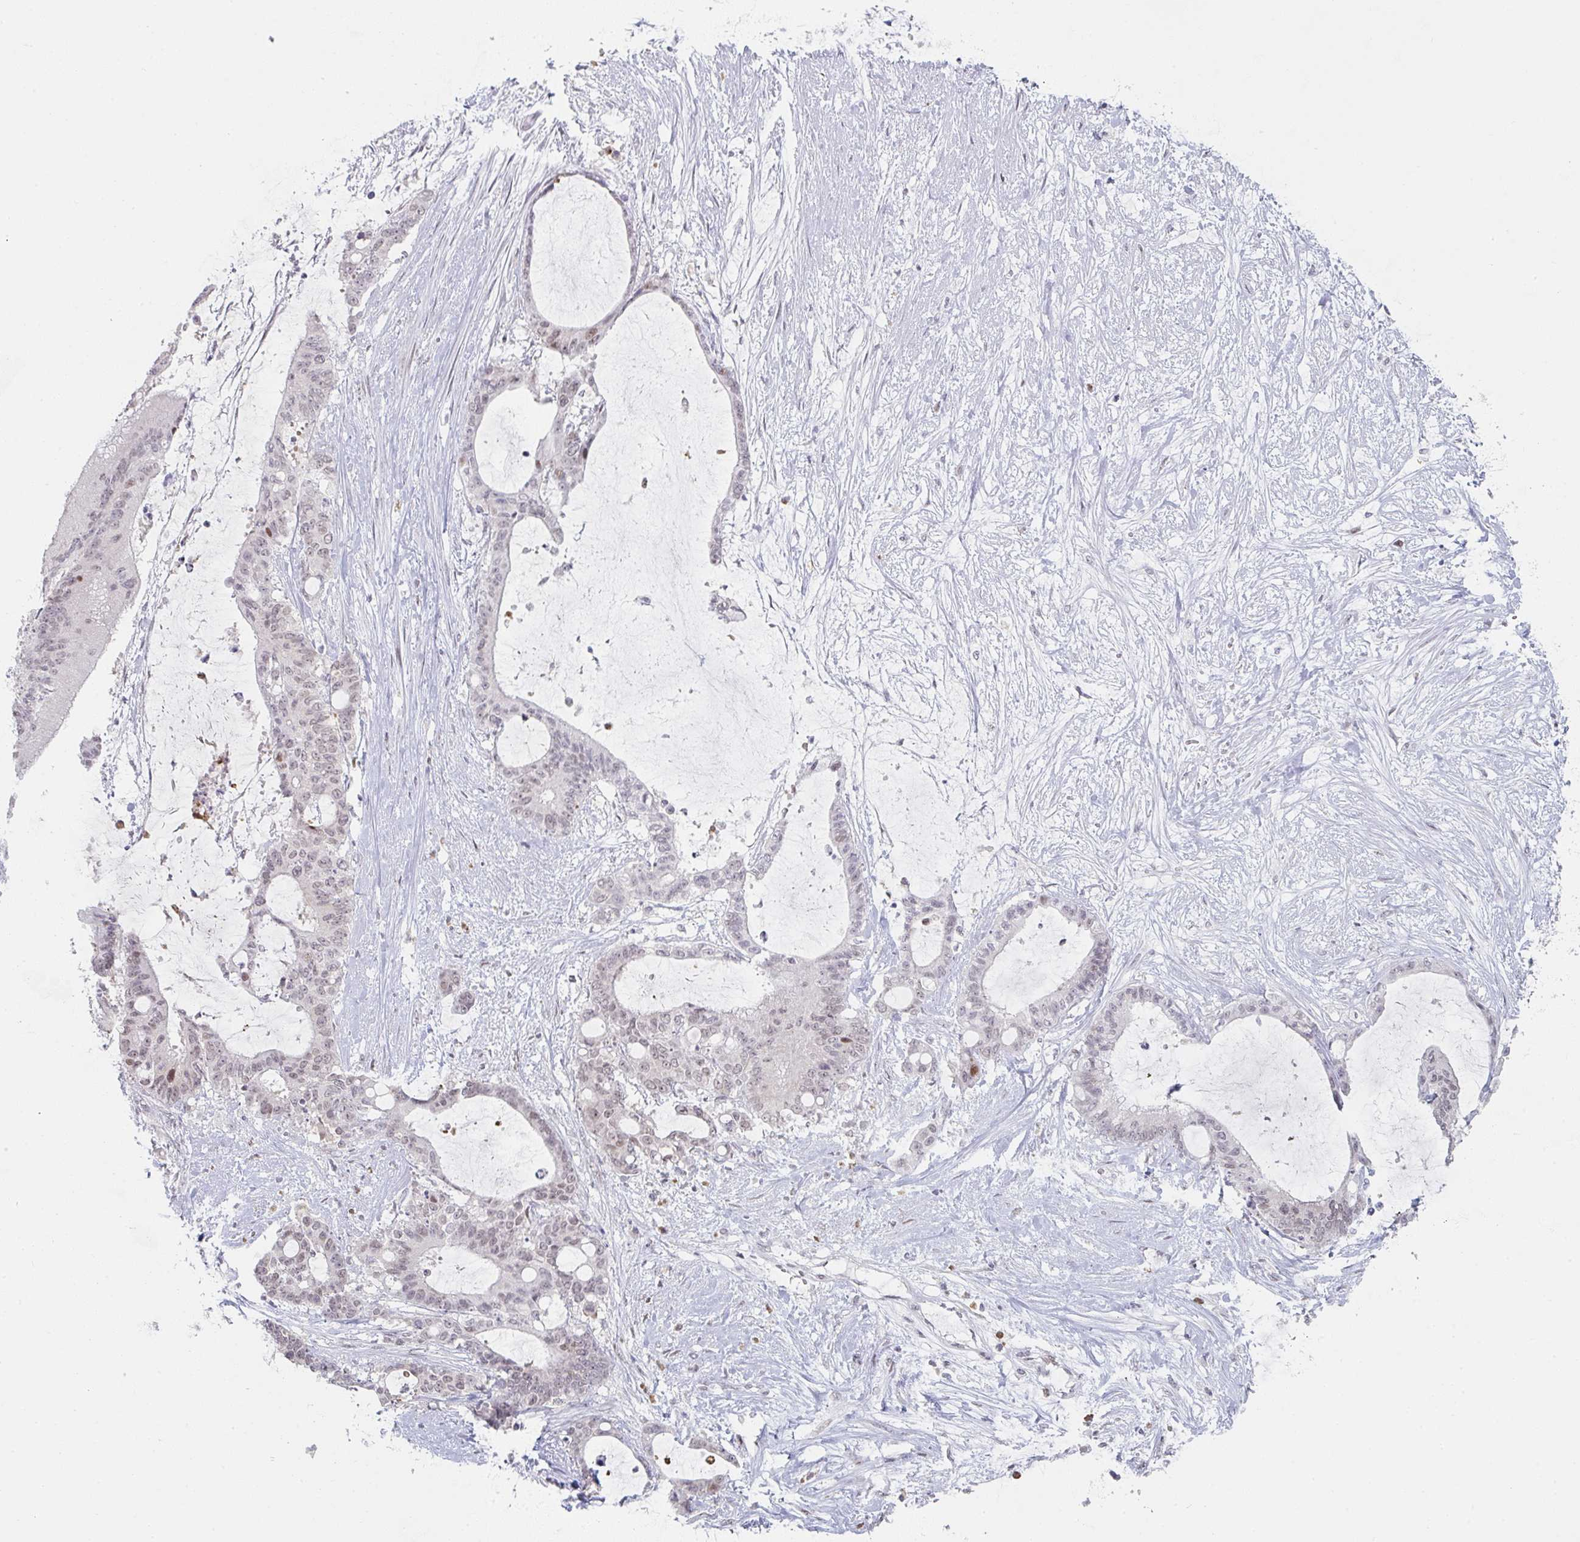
{"staining": {"intensity": "weak", "quantity": "25%-75%", "location": "nuclear"}, "tissue": "liver cancer", "cell_type": "Tumor cells", "image_type": "cancer", "snomed": [{"axis": "morphology", "description": "Normal tissue, NOS"}, {"axis": "morphology", "description": "Cholangiocarcinoma"}, {"axis": "topography", "description": "Liver"}, {"axis": "topography", "description": "Peripheral nerve tissue"}], "caption": "Immunohistochemical staining of cholangiocarcinoma (liver) exhibits low levels of weak nuclear staining in approximately 25%-75% of tumor cells.", "gene": "LIN54", "patient": {"sex": "female", "age": 73}}